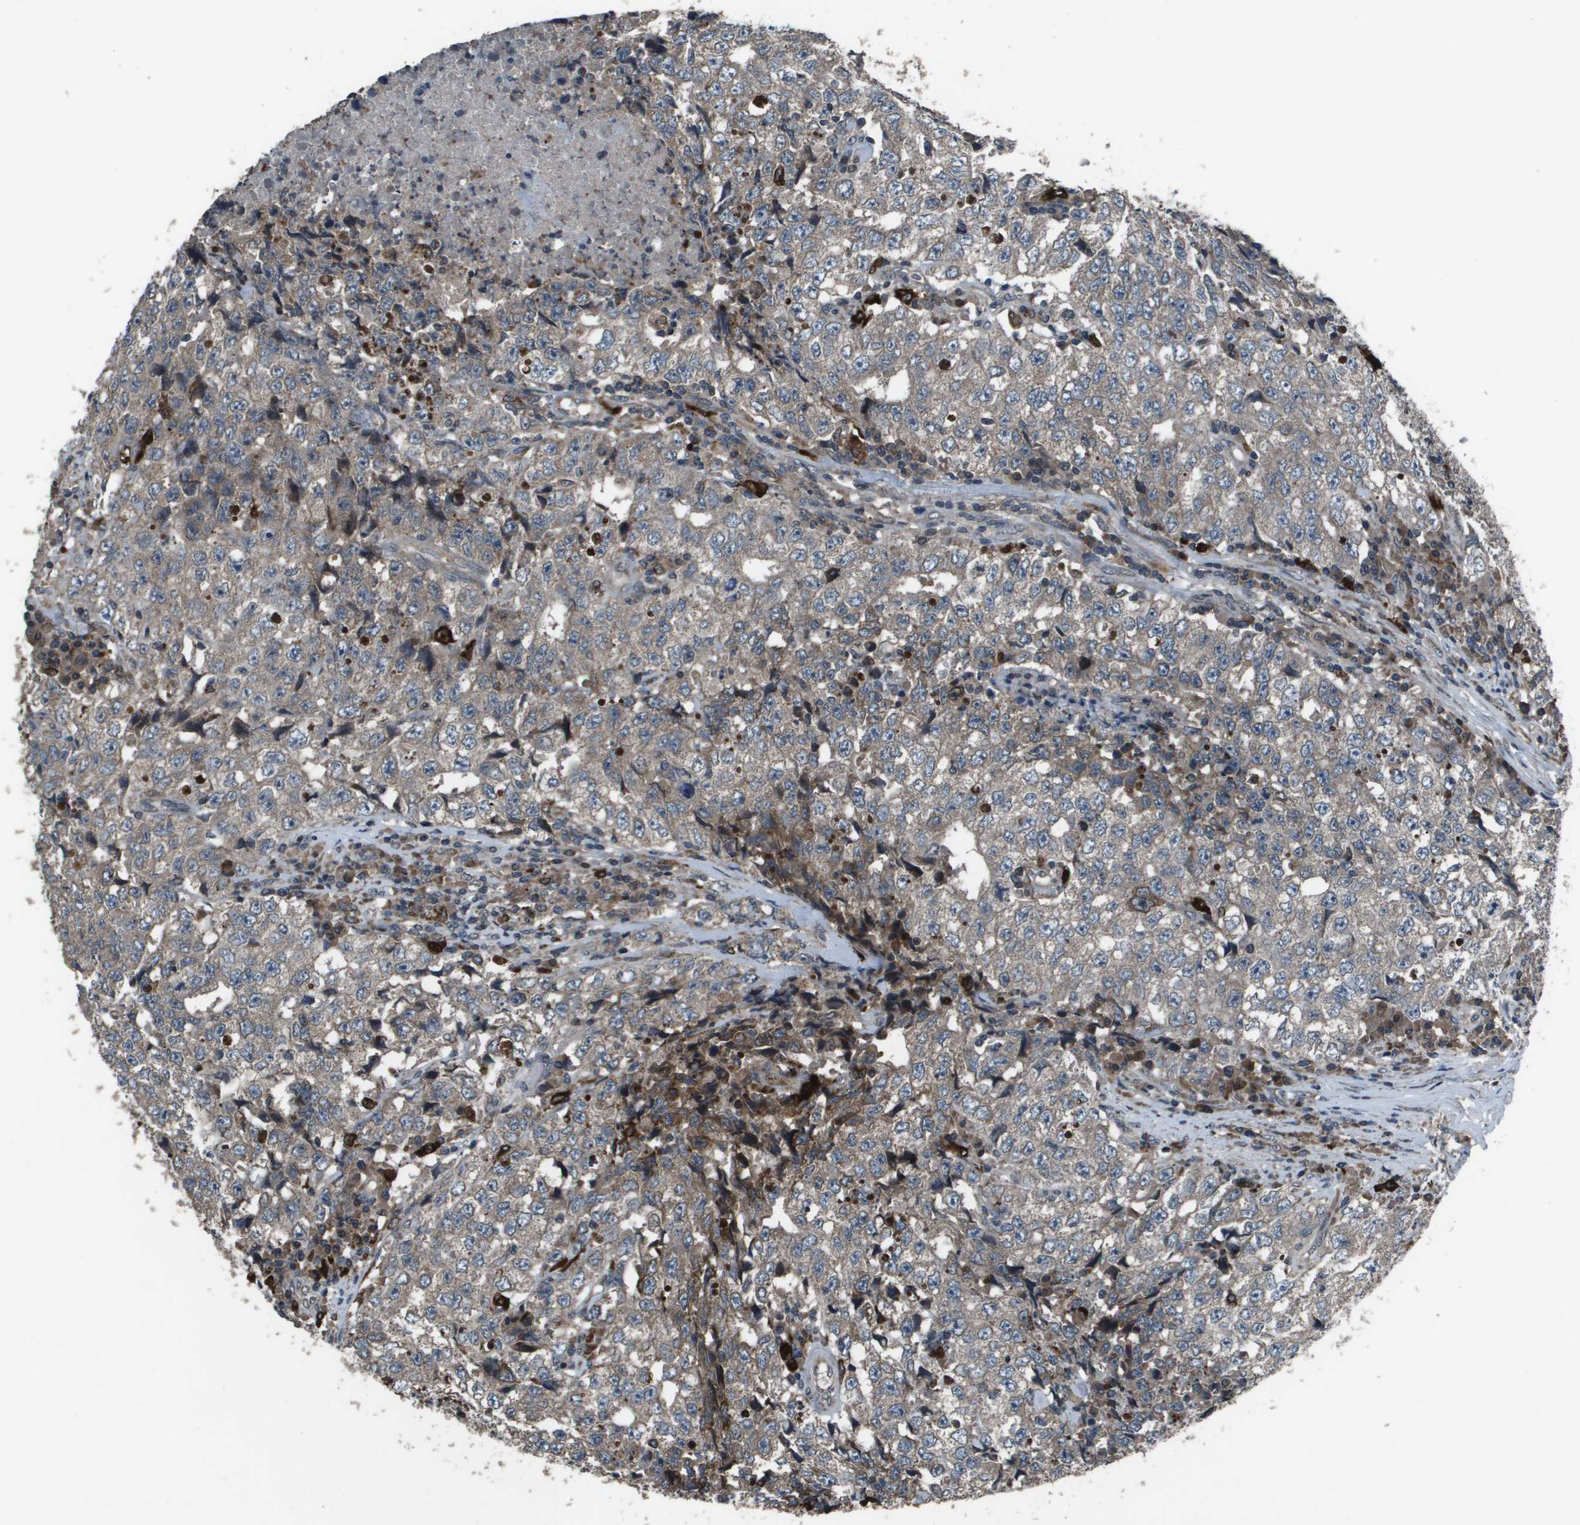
{"staining": {"intensity": "negative", "quantity": "none", "location": "none"}, "tissue": "testis cancer", "cell_type": "Tumor cells", "image_type": "cancer", "snomed": [{"axis": "morphology", "description": "Necrosis, NOS"}, {"axis": "morphology", "description": "Carcinoma, Embryonal, NOS"}, {"axis": "topography", "description": "Testis"}], "caption": "Immunohistochemistry (IHC) of human testis cancer shows no positivity in tumor cells.", "gene": "GOSR2", "patient": {"sex": "male", "age": 19}}